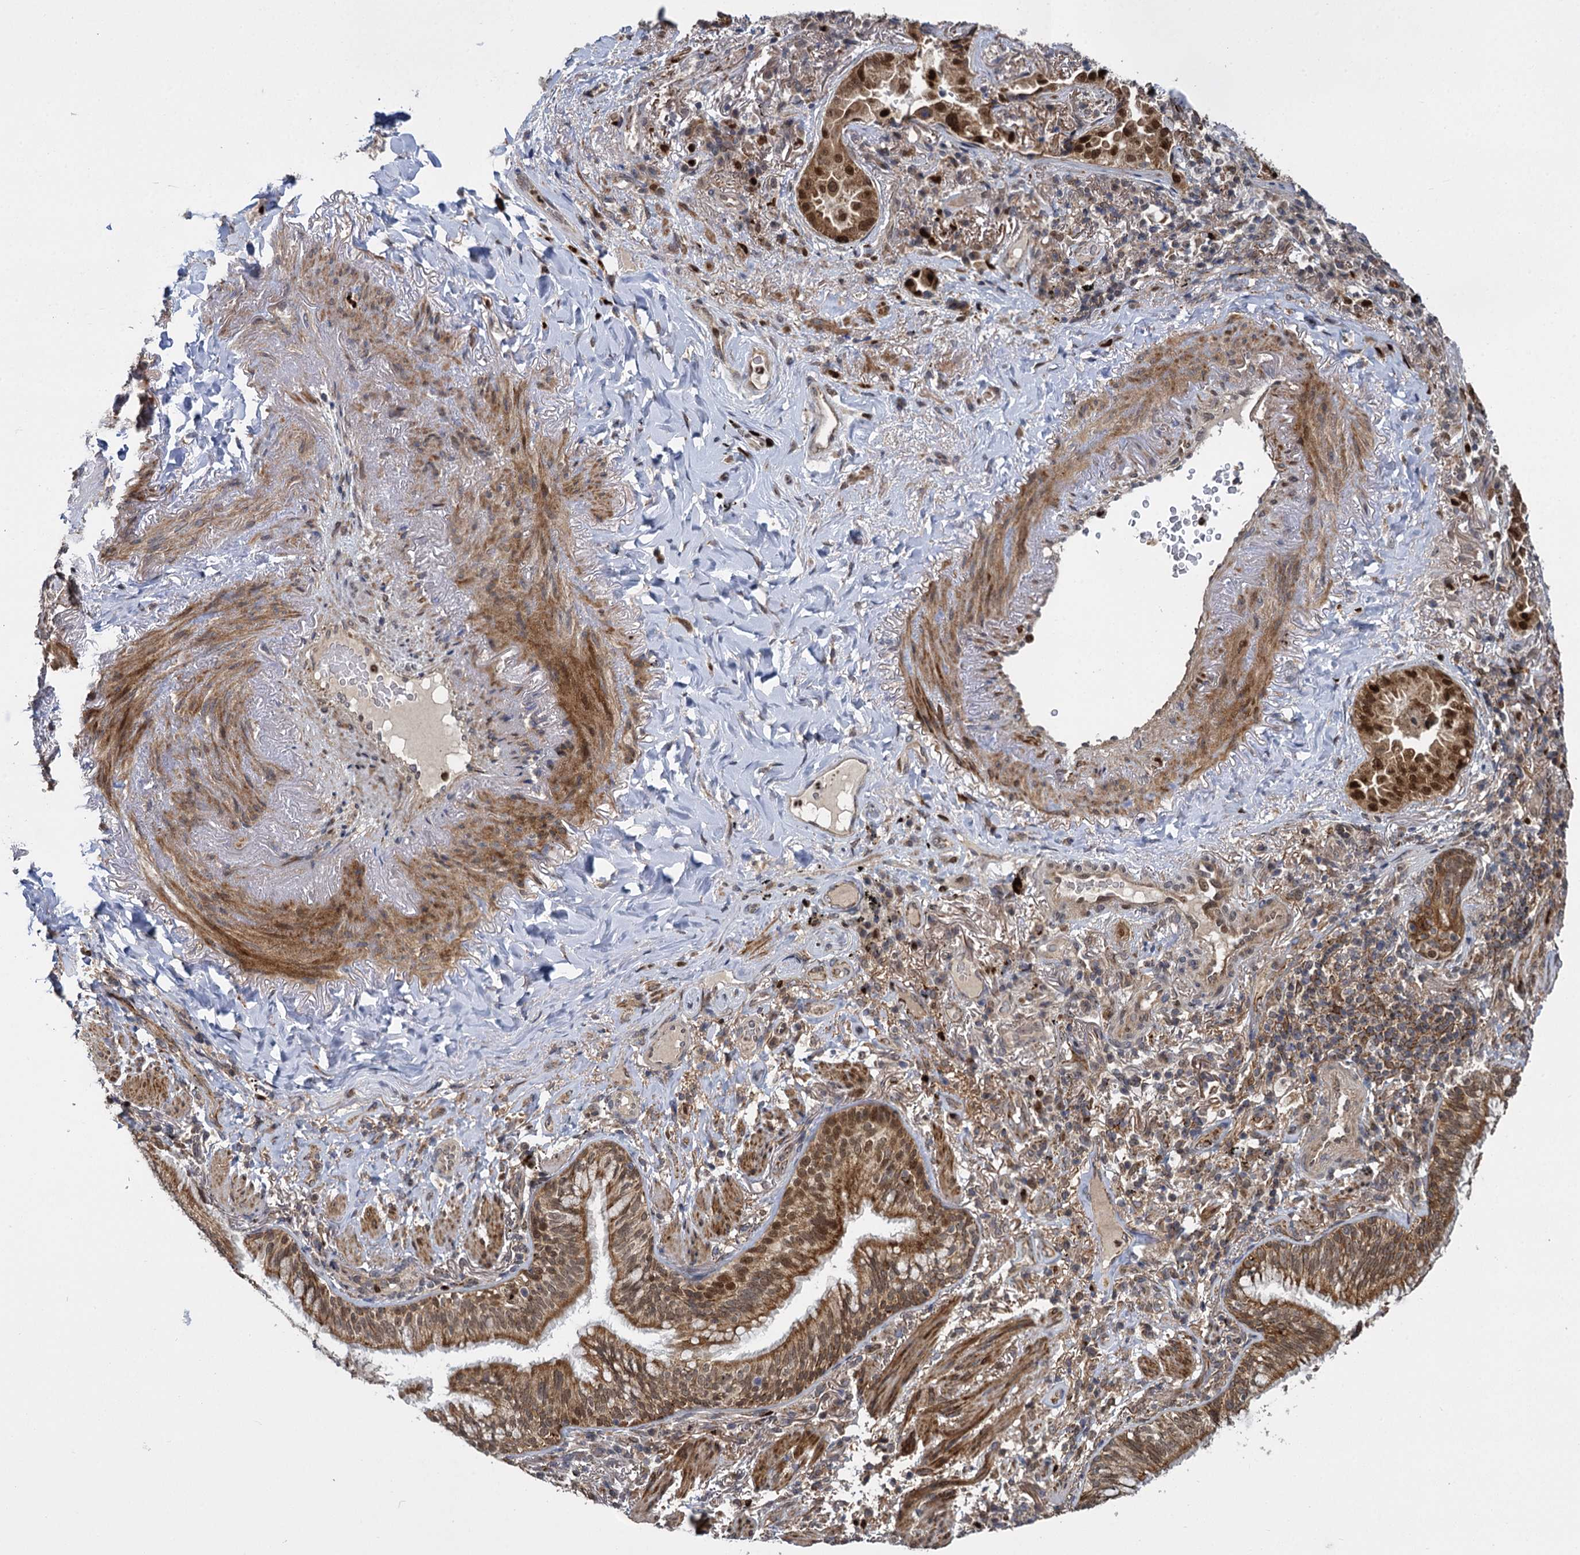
{"staining": {"intensity": "strong", "quantity": ">75%", "location": "cytoplasmic/membranous,nuclear"}, "tissue": "lung cancer", "cell_type": "Tumor cells", "image_type": "cancer", "snomed": [{"axis": "morphology", "description": "Adenocarcinoma, NOS"}, {"axis": "topography", "description": "Lung"}], "caption": "A histopathology image of adenocarcinoma (lung) stained for a protein shows strong cytoplasmic/membranous and nuclear brown staining in tumor cells.", "gene": "GAL3ST4", "patient": {"sex": "female", "age": 69}}